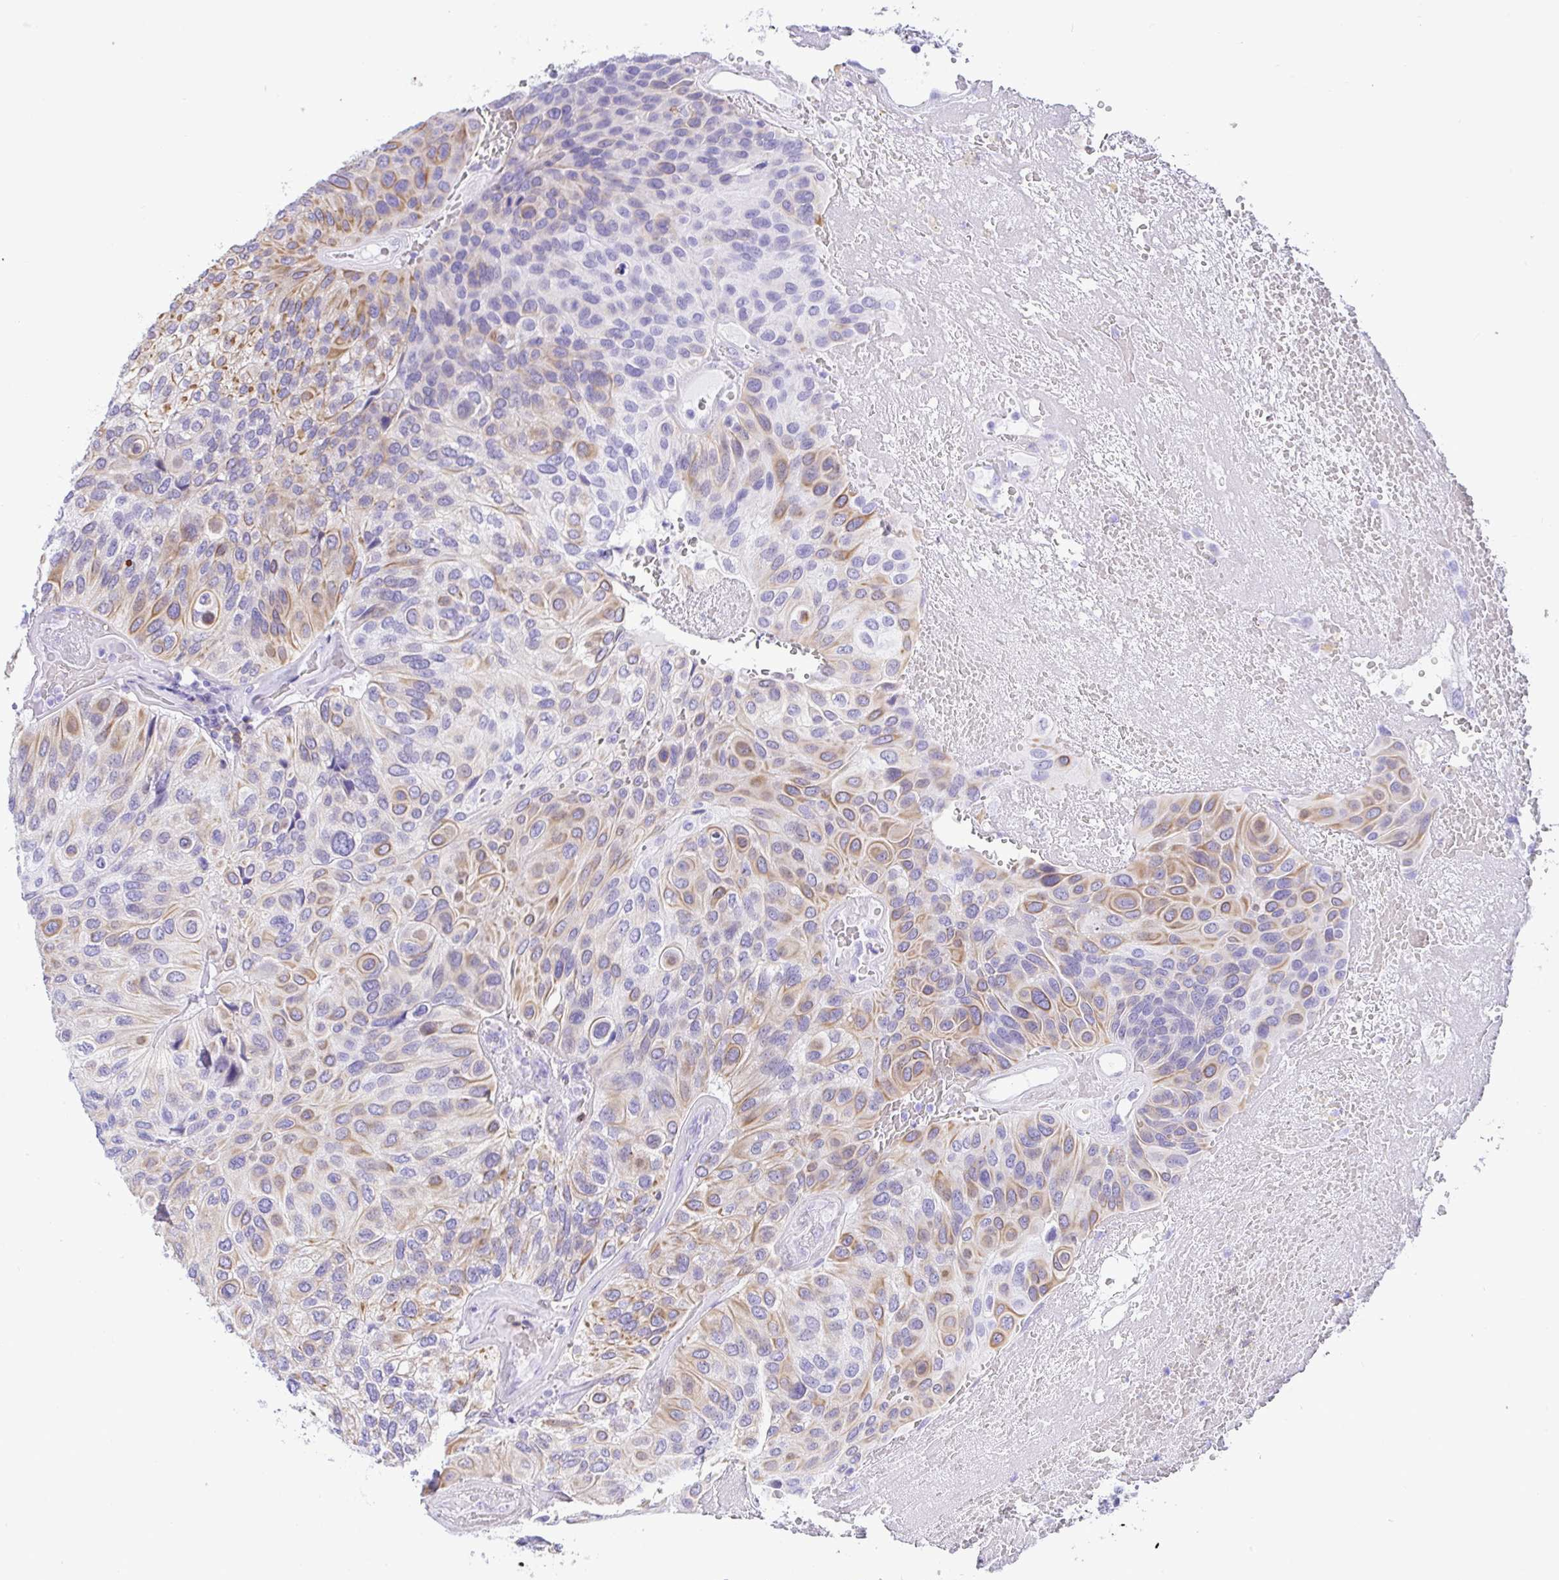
{"staining": {"intensity": "moderate", "quantity": "25%-75%", "location": "cytoplasmic/membranous"}, "tissue": "urothelial cancer", "cell_type": "Tumor cells", "image_type": "cancer", "snomed": [{"axis": "morphology", "description": "Urothelial carcinoma, High grade"}, {"axis": "topography", "description": "Urinary bladder"}], "caption": "Tumor cells reveal moderate cytoplasmic/membranous positivity in approximately 25%-75% of cells in urothelial carcinoma (high-grade).", "gene": "CD5", "patient": {"sex": "male", "age": 66}}